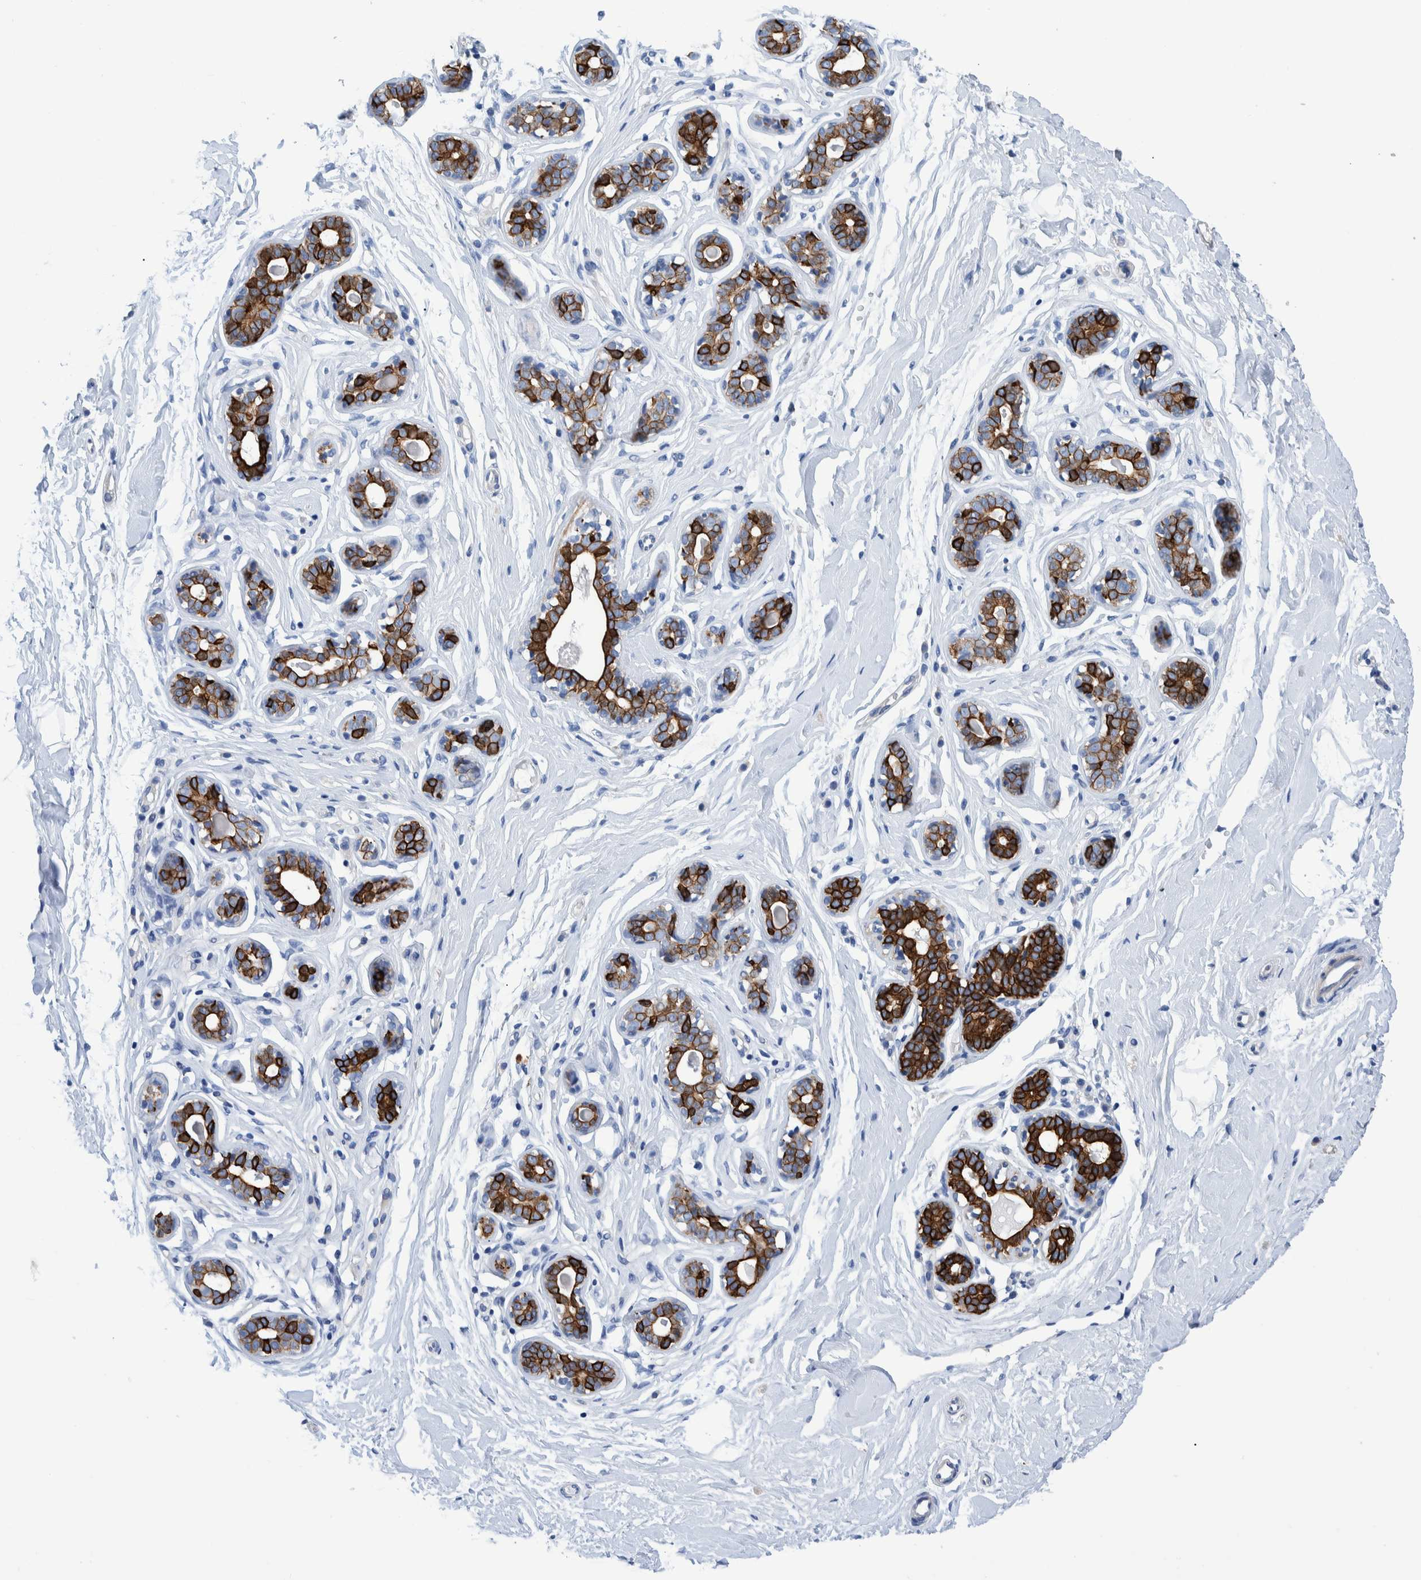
{"staining": {"intensity": "negative", "quantity": "none", "location": "none"}, "tissue": "breast", "cell_type": "Adipocytes", "image_type": "normal", "snomed": [{"axis": "morphology", "description": "Normal tissue, NOS"}, {"axis": "topography", "description": "Breast"}], "caption": "DAB (3,3'-diaminobenzidine) immunohistochemical staining of unremarkable human breast reveals no significant expression in adipocytes. Nuclei are stained in blue.", "gene": "MKS1", "patient": {"sex": "female", "age": 23}}